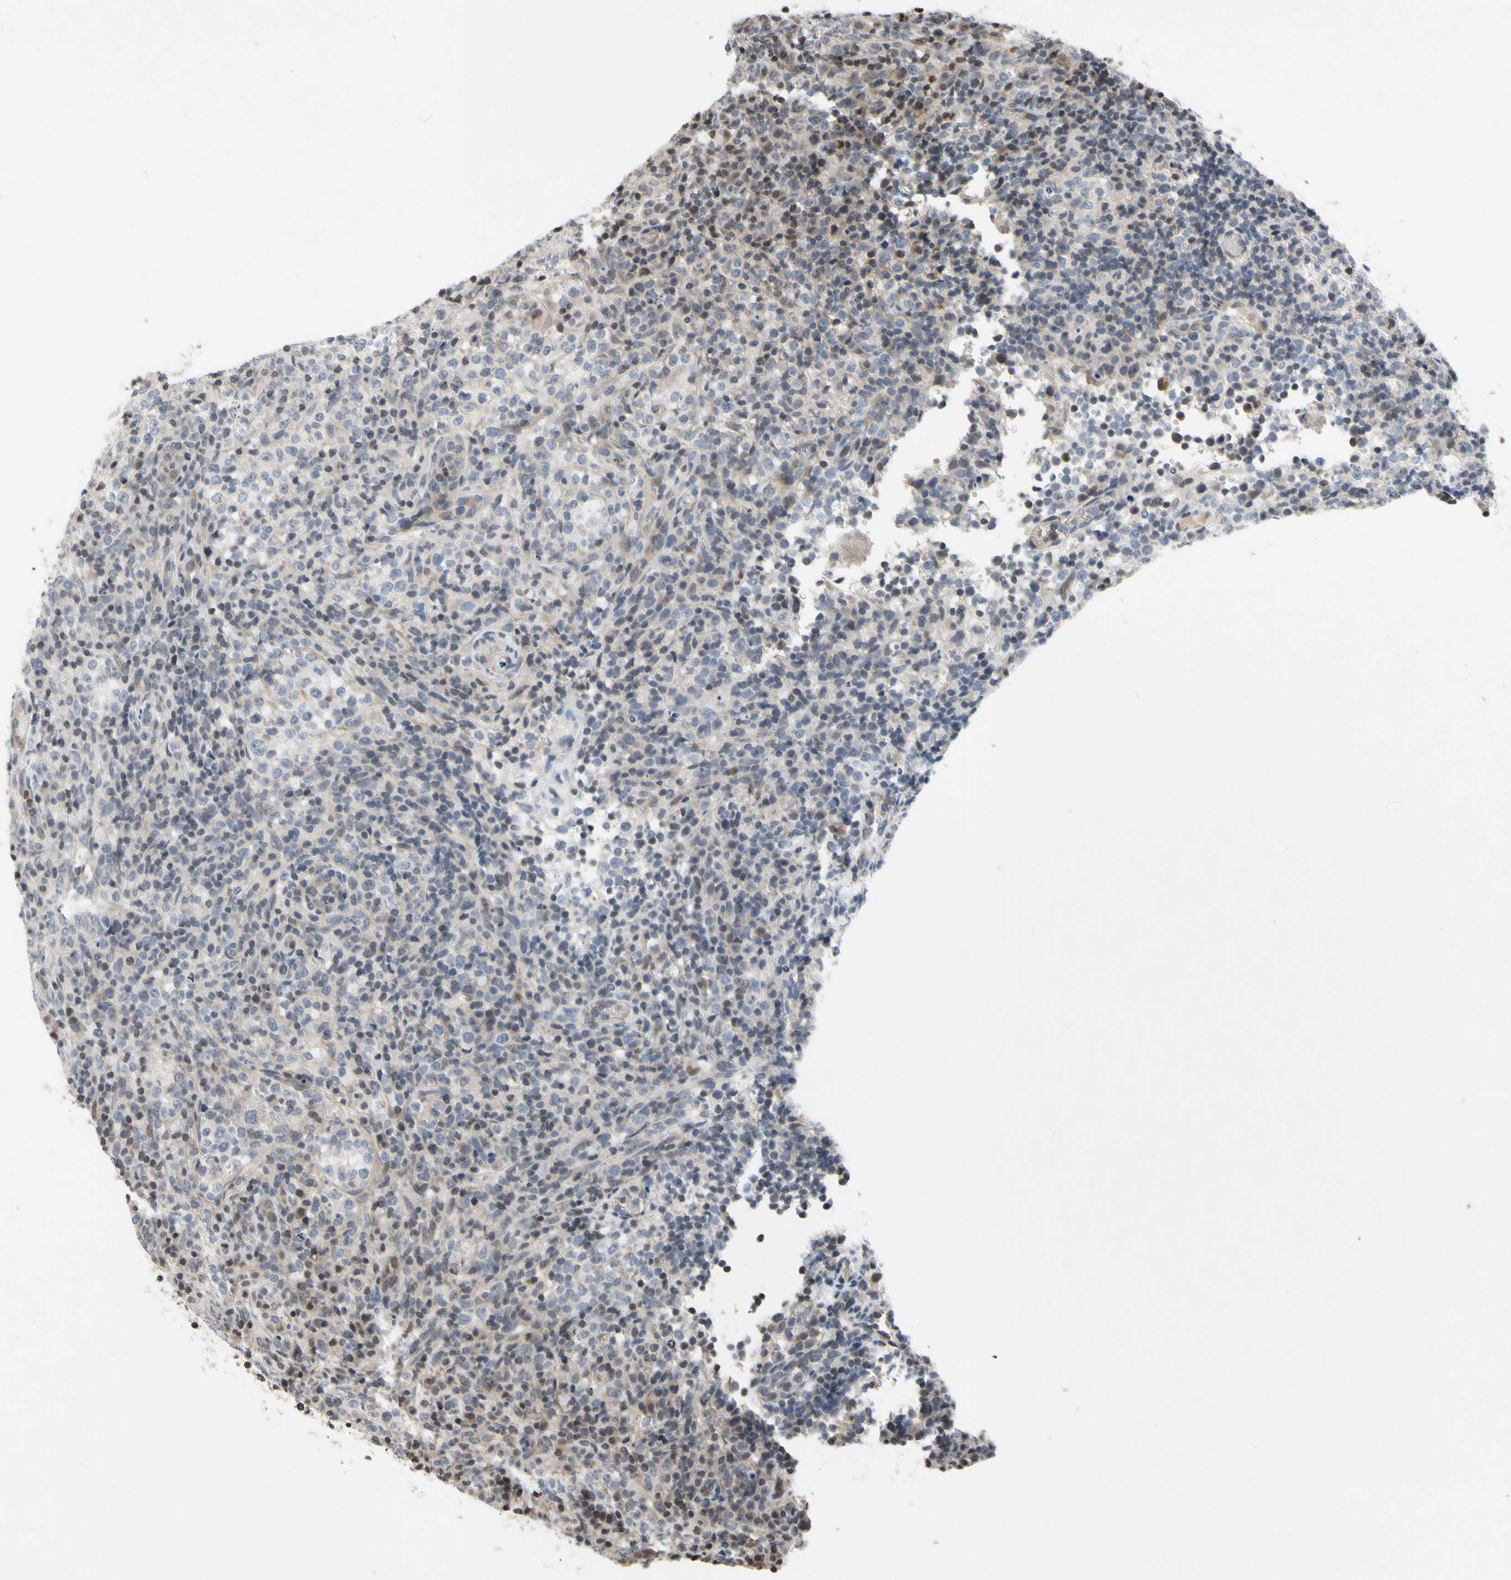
{"staining": {"intensity": "moderate", "quantity": "<25%", "location": "cytoplasmic/membranous,nuclear"}, "tissue": "lymphoma", "cell_type": "Tumor cells", "image_type": "cancer", "snomed": [{"axis": "morphology", "description": "Malignant lymphoma, non-Hodgkin's type, High grade"}, {"axis": "topography", "description": "Lymph node"}], "caption": "This photomicrograph shows lymphoma stained with immunohistochemistry to label a protein in brown. The cytoplasmic/membranous and nuclear of tumor cells show moderate positivity for the protein. Nuclei are counter-stained blue.", "gene": "ARG1", "patient": {"sex": "female", "age": 76}}